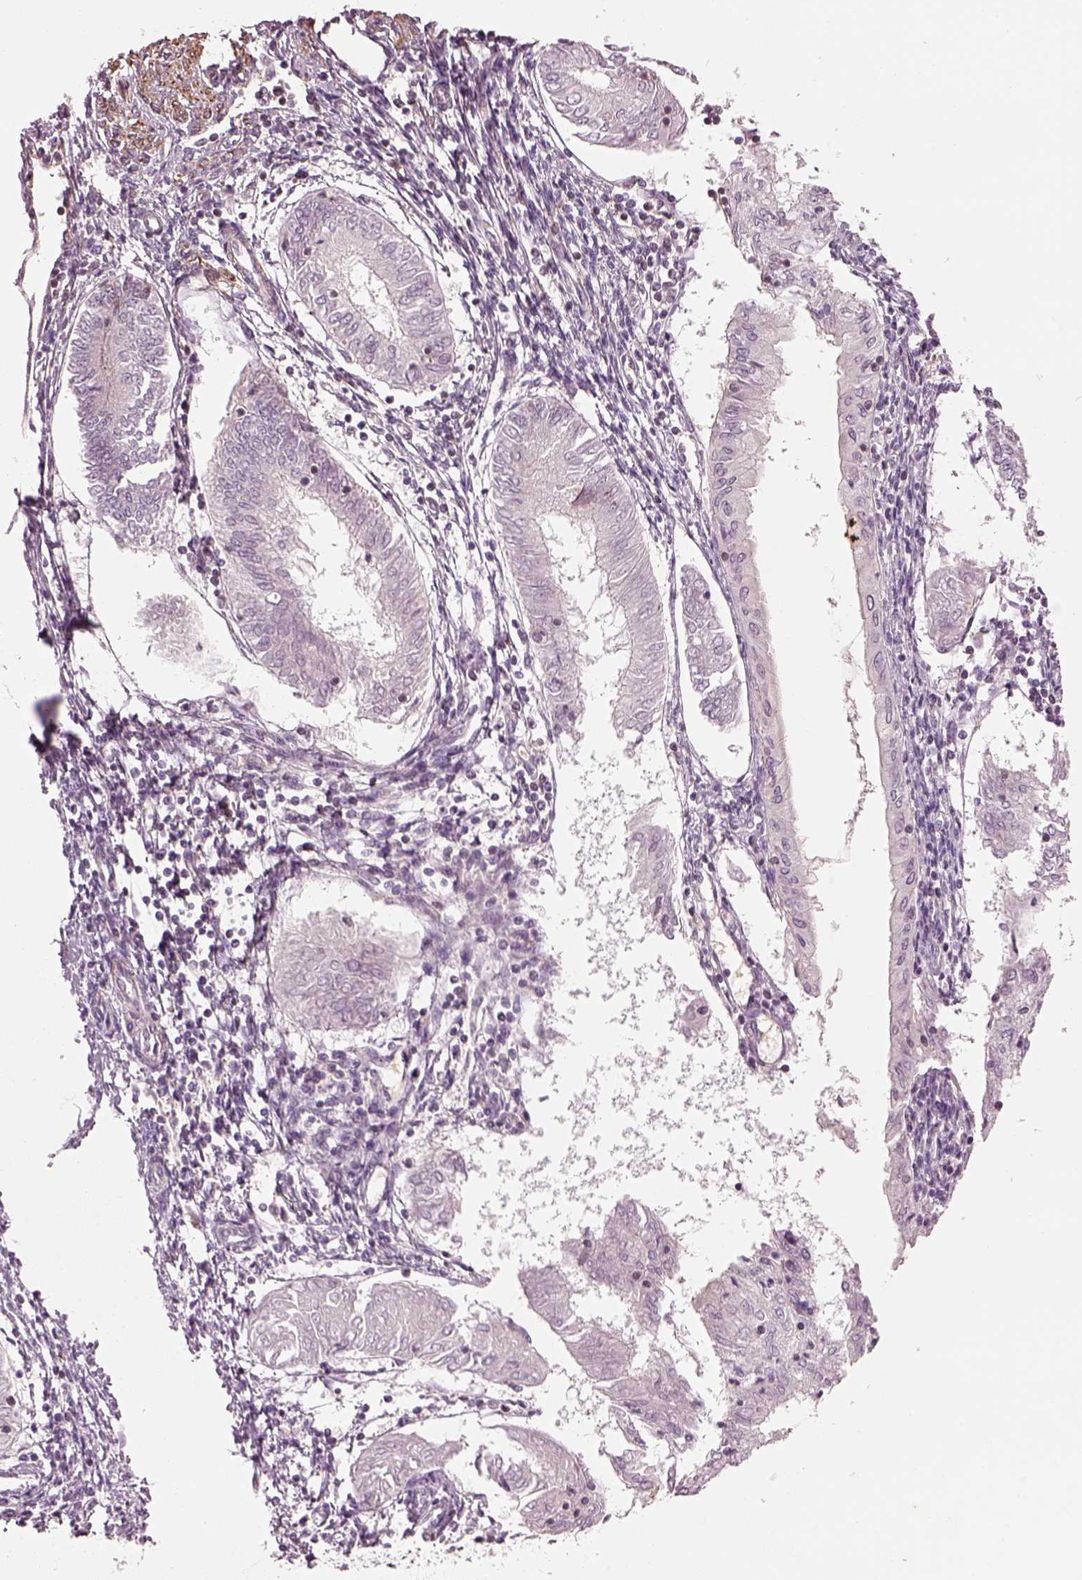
{"staining": {"intensity": "negative", "quantity": "none", "location": "none"}, "tissue": "endometrial cancer", "cell_type": "Tumor cells", "image_type": "cancer", "snomed": [{"axis": "morphology", "description": "Adenocarcinoma, NOS"}, {"axis": "topography", "description": "Endometrium"}], "caption": "The IHC image has no significant staining in tumor cells of adenocarcinoma (endometrial) tissue. (DAB (3,3'-diaminobenzidine) IHC with hematoxylin counter stain).", "gene": "LSM14A", "patient": {"sex": "female", "age": 68}}